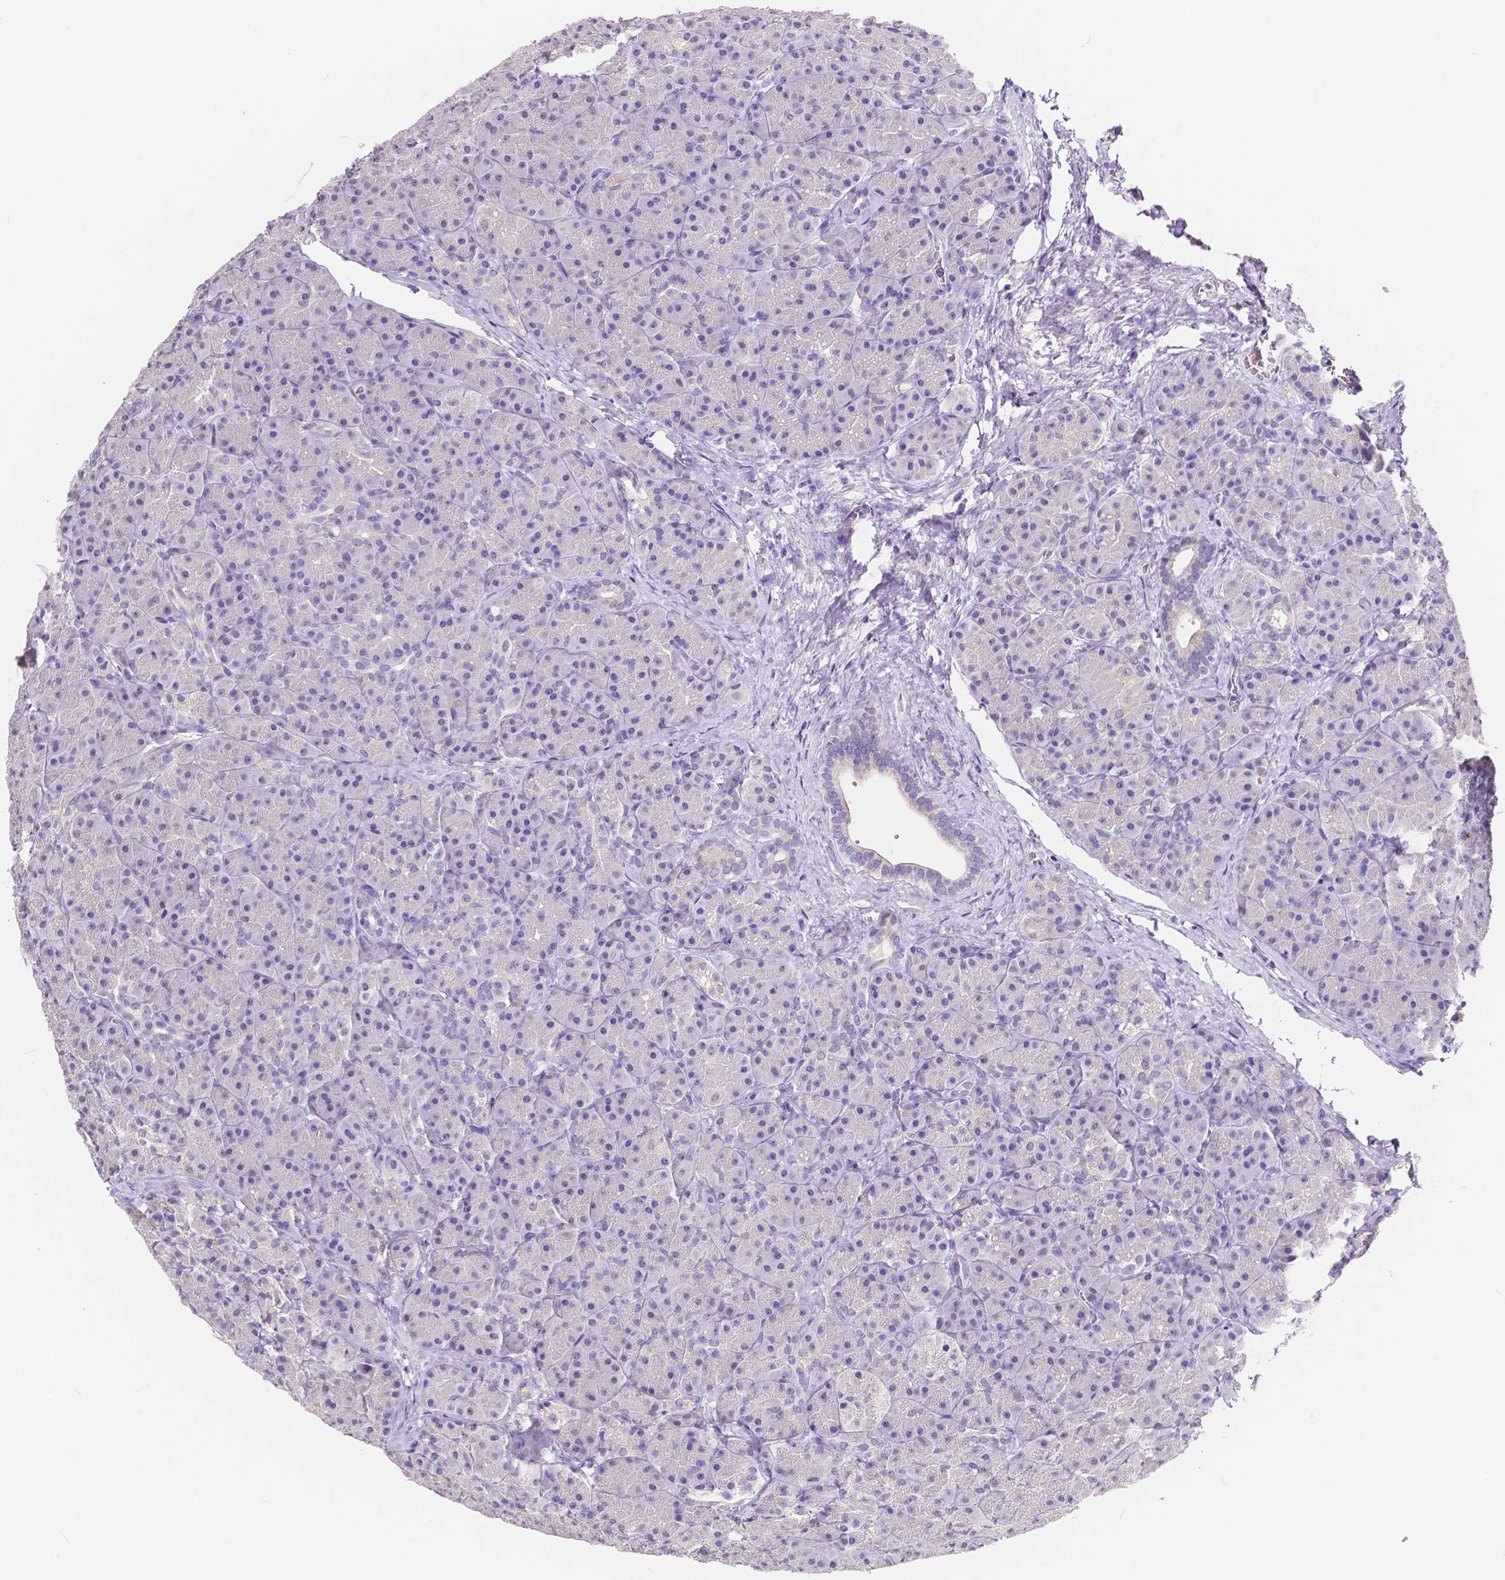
{"staining": {"intensity": "negative", "quantity": "none", "location": "none"}, "tissue": "pancreas", "cell_type": "Exocrine glandular cells", "image_type": "normal", "snomed": [{"axis": "morphology", "description": "Normal tissue, NOS"}, {"axis": "topography", "description": "Pancreas"}], "caption": "The image reveals no significant staining in exocrine glandular cells of pancreas. (Brightfield microscopy of DAB immunohistochemistry (IHC) at high magnification).", "gene": "ACP5", "patient": {"sex": "male", "age": 57}}